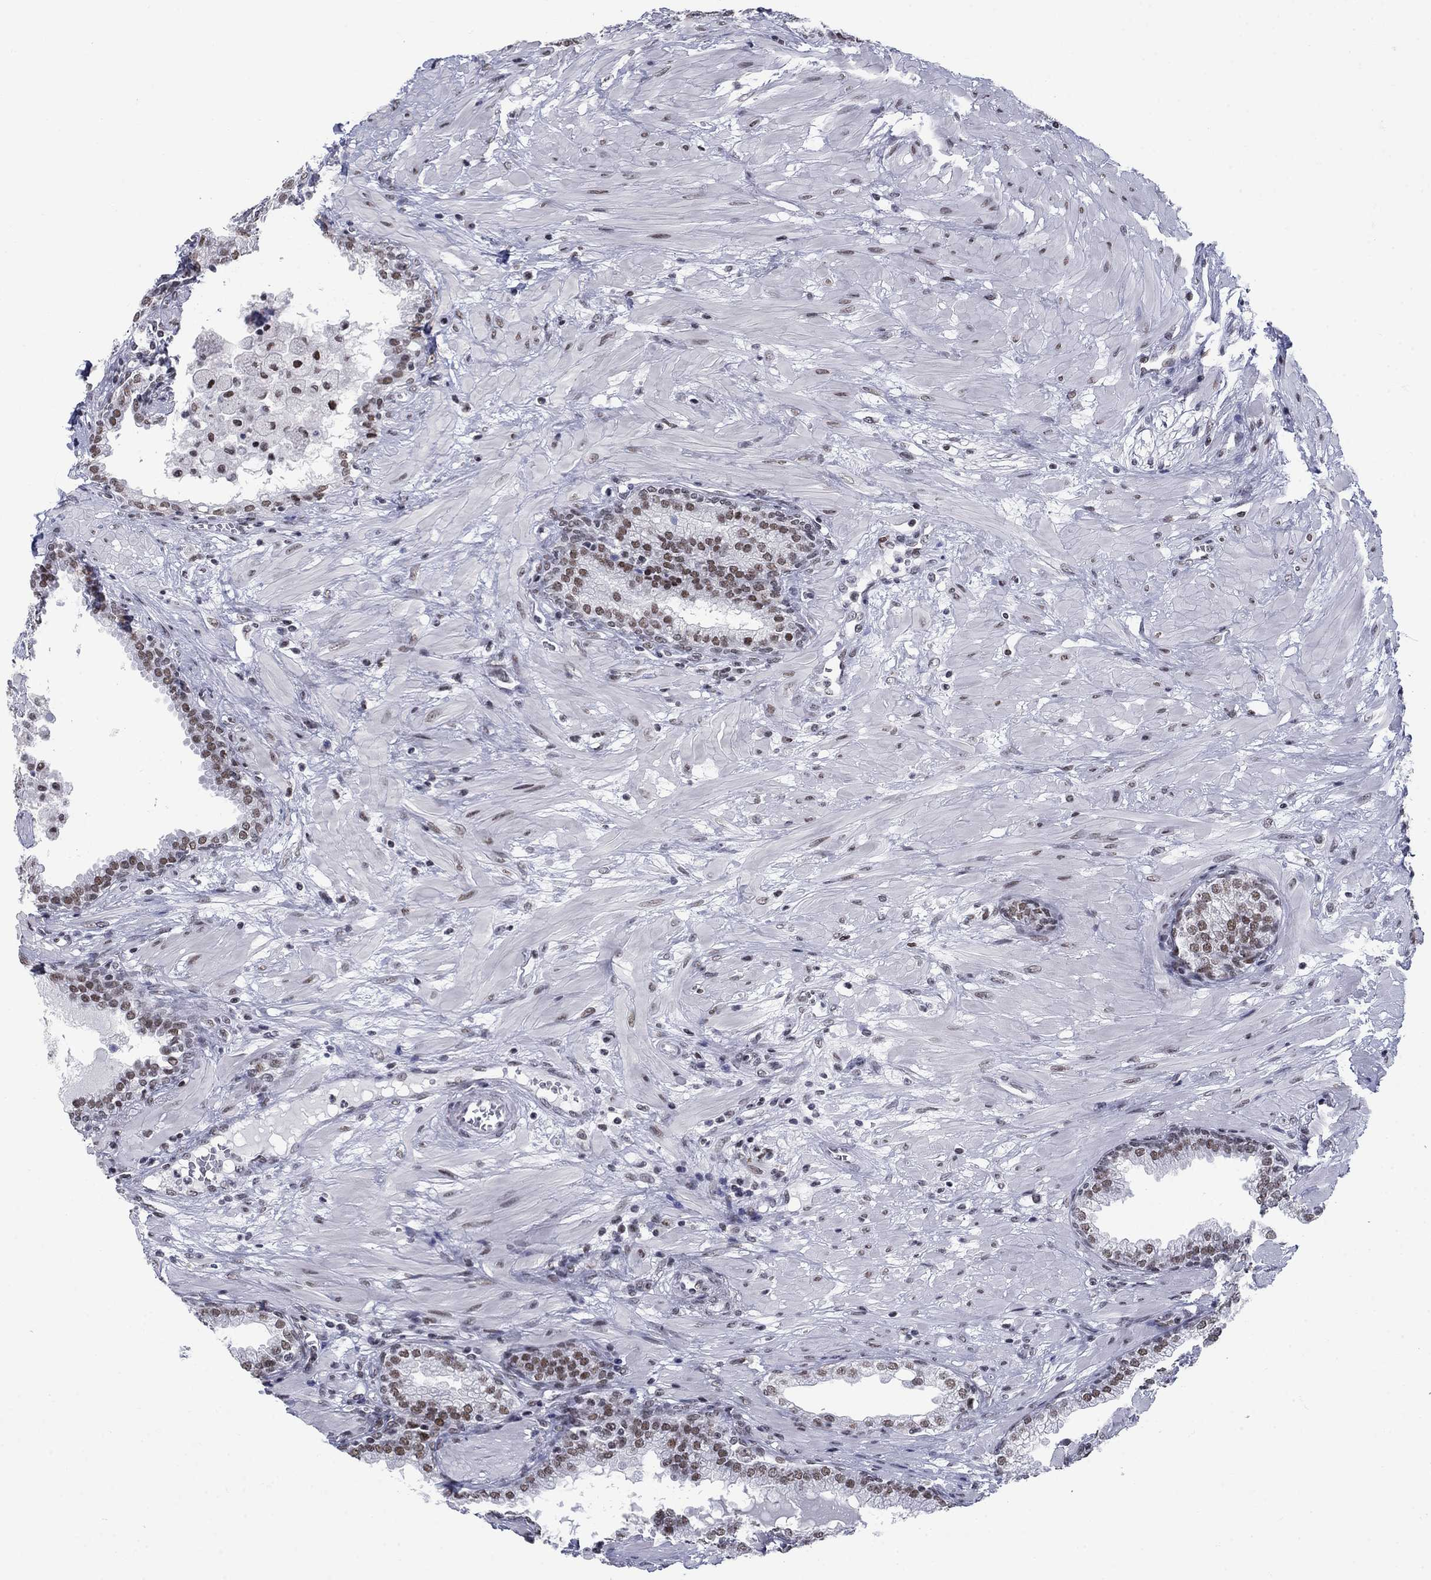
{"staining": {"intensity": "moderate", "quantity": "25%-75%", "location": "nuclear"}, "tissue": "prostate", "cell_type": "Glandular cells", "image_type": "normal", "snomed": [{"axis": "morphology", "description": "Normal tissue, NOS"}, {"axis": "topography", "description": "Prostate"}], "caption": "A medium amount of moderate nuclear staining is present in about 25%-75% of glandular cells in unremarkable prostate. (DAB (3,3'-diaminobenzidine) = brown stain, brightfield microscopy at high magnification).", "gene": "NPAS3", "patient": {"sex": "male", "age": 64}}